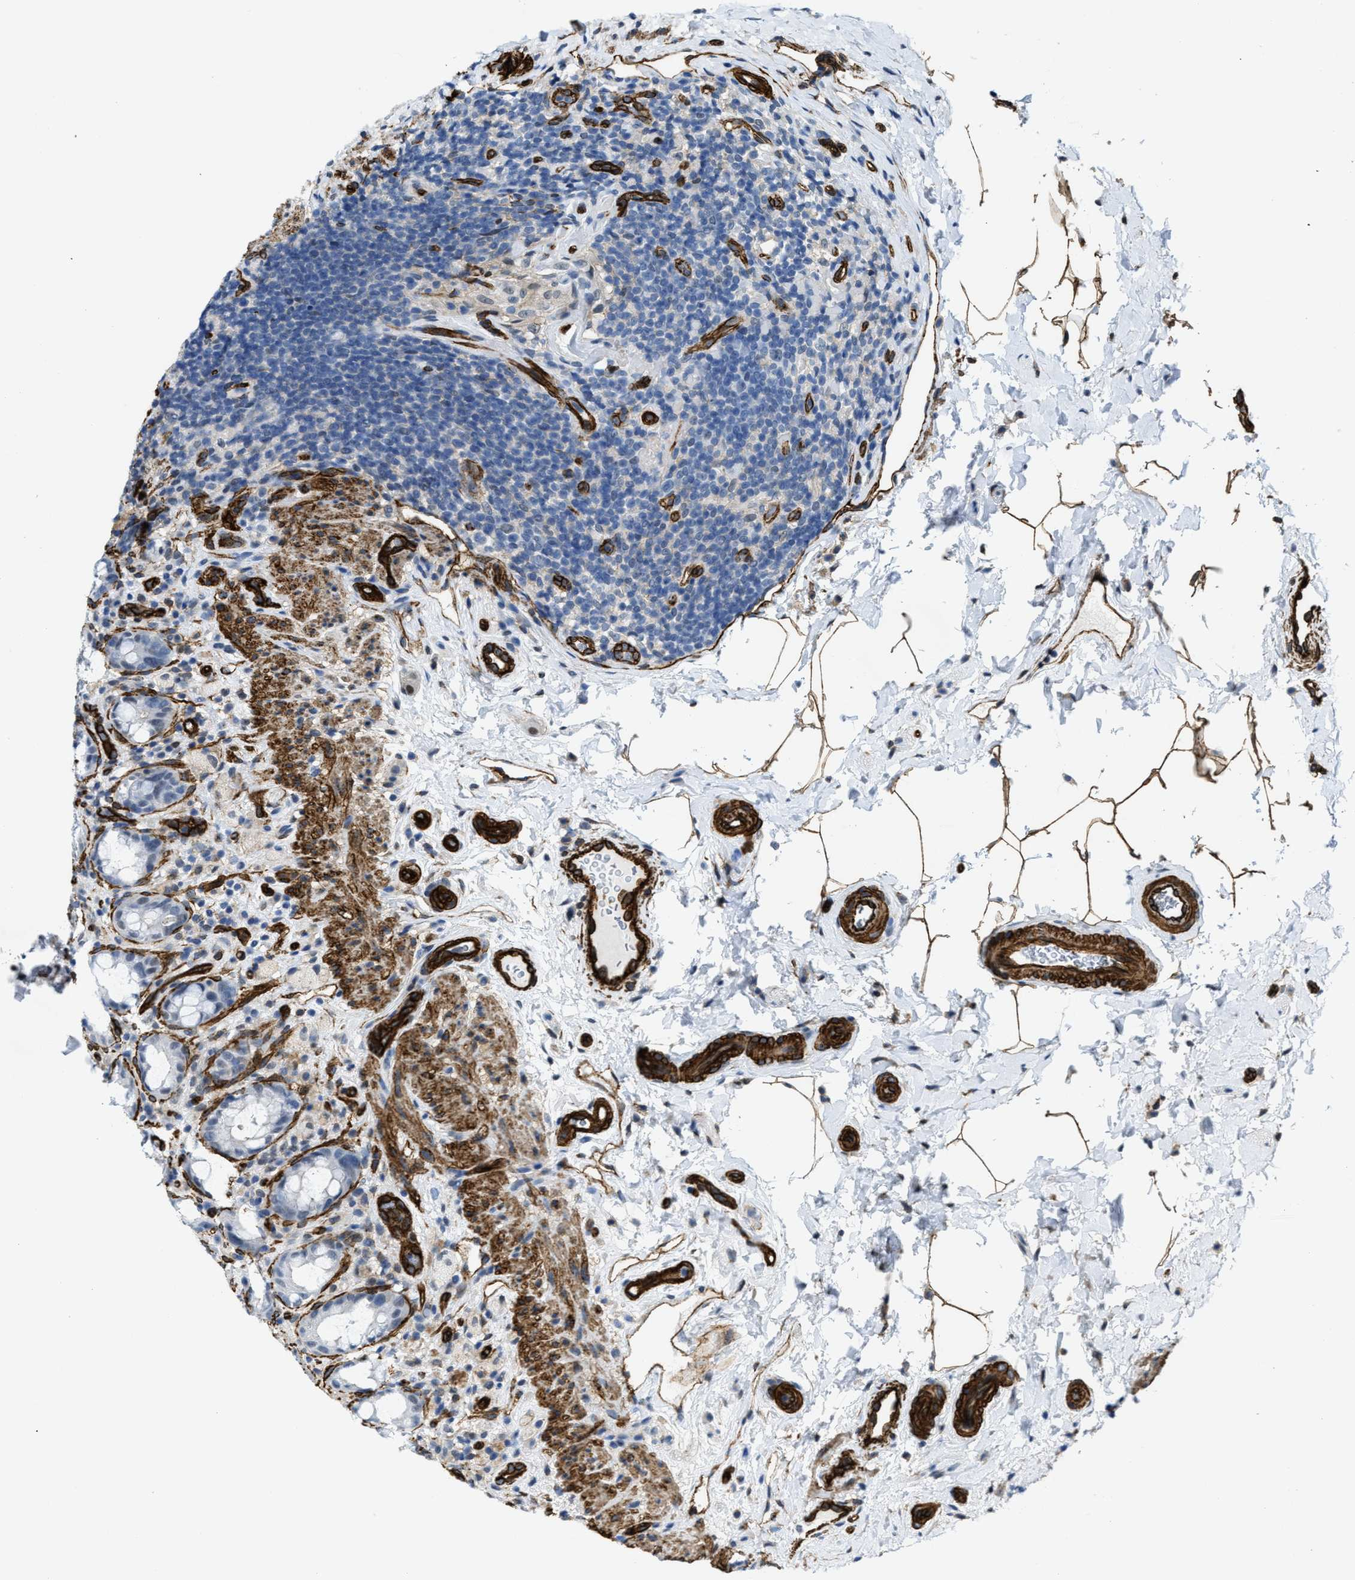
{"staining": {"intensity": "negative", "quantity": "none", "location": "none"}, "tissue": "rectum", "cell_type": "Glandular cells", "image_type": "normal", "snomed": [{"axis": "morphology", "description": "Normal tissue, NOS"}, {"axis": "topography", "description": "Rectum"}], "caption": "This histopathology image is of normal rectum stained with IHC to label a protein in brown with the nuclei are counter-stained blue. There is no expression in glandular cells. (DAB (3,3'-diaminobenzidine) immunohistochemistry (IHC) with hematoxylin counter stain).", "gene": "NAB1", "patient": {"sex": "male", "age": 44}}